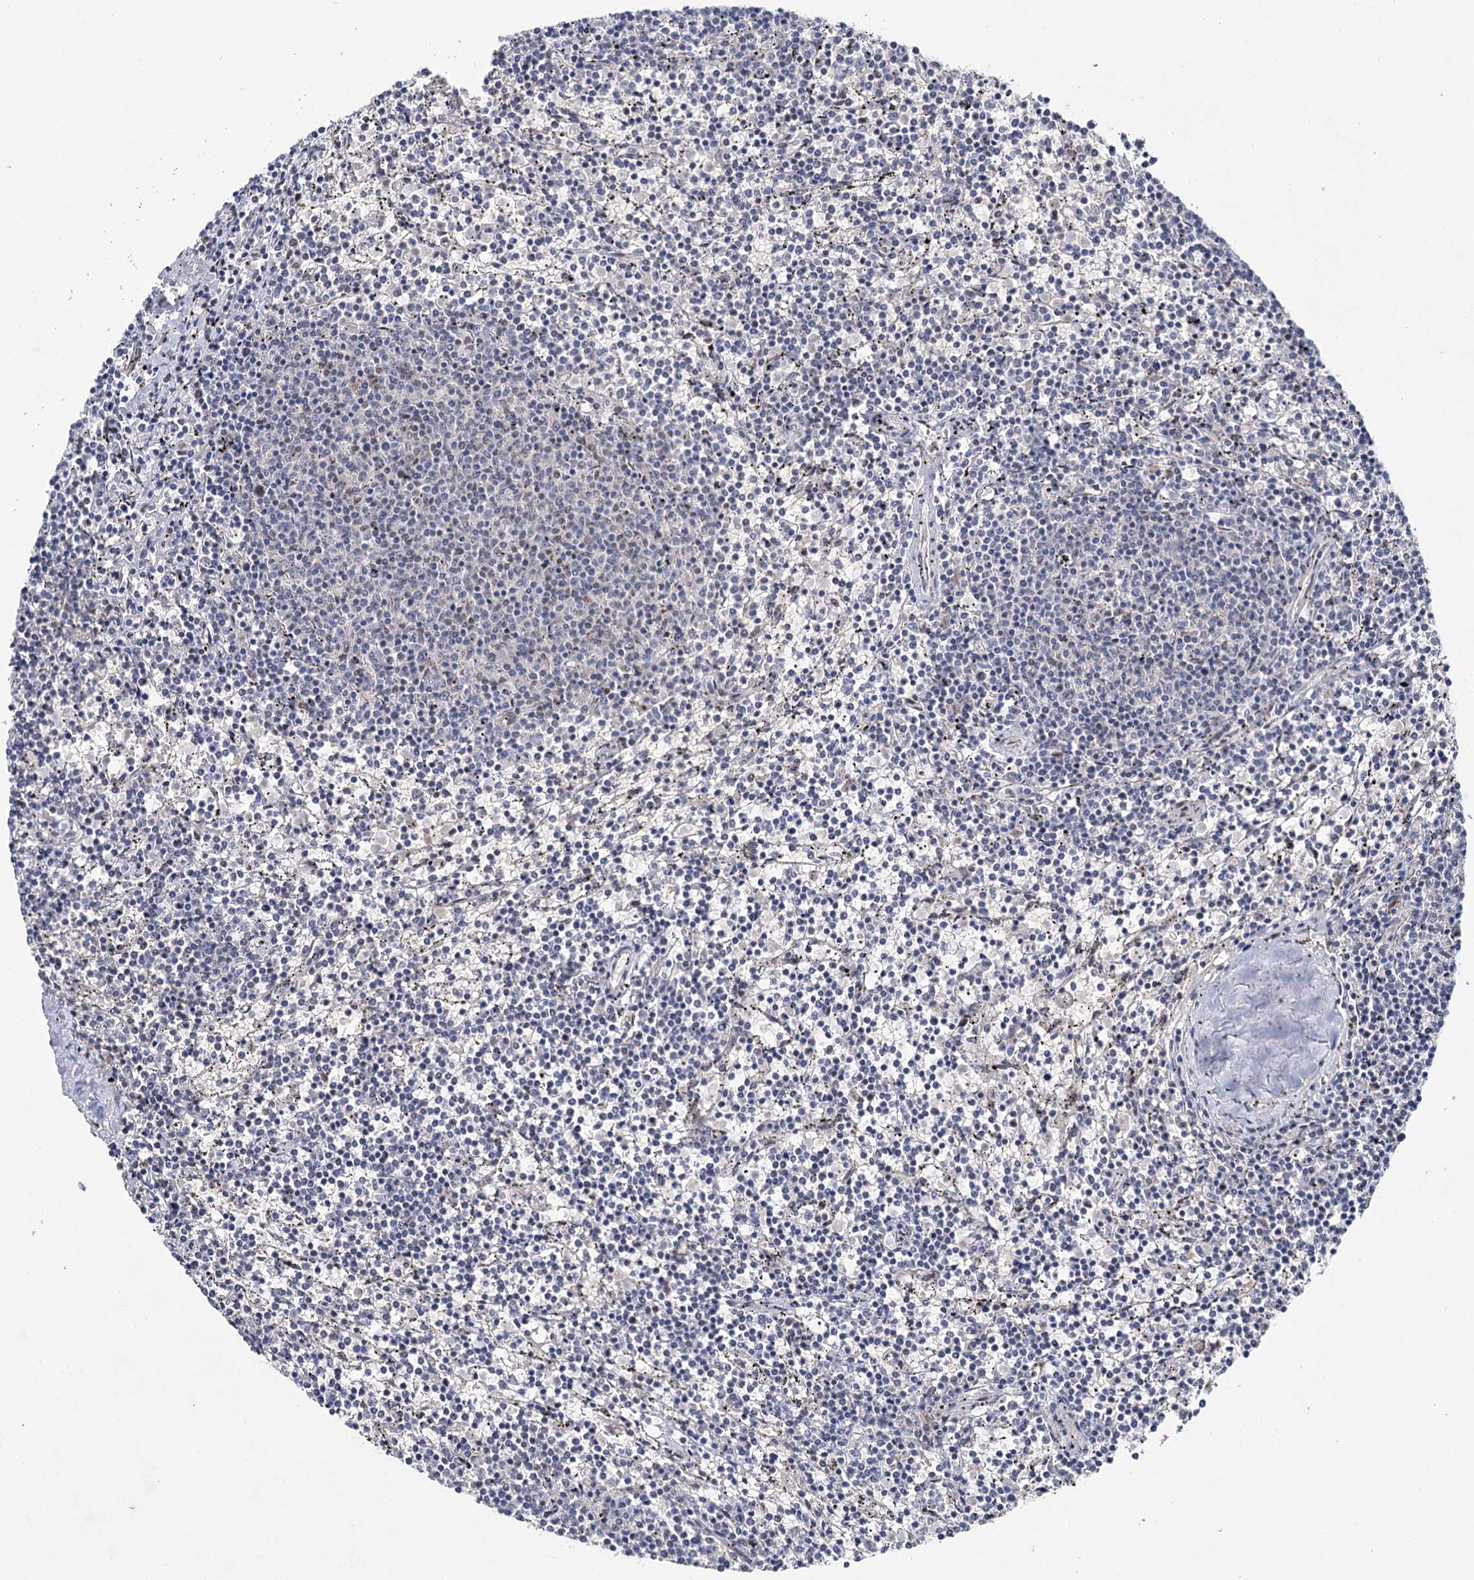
{"staining": {"intensity": "negative", "quantity": "none", "location": "none"}, "tissue": "lymphoma", "cell_type": "Tumor cells", "image_type": "cancer", "snomed": [{"axis": "morphology", "description": "Malignant lymphoma, non-Hodgkin's type, Low grade"}, {"axis": "topography", "description": "Spleen"}], "caption": "The image displays no staining of tumor cells in lymphoma.", "gene": "SCAF8", "patient": {"sex": "female", "age": 50}}